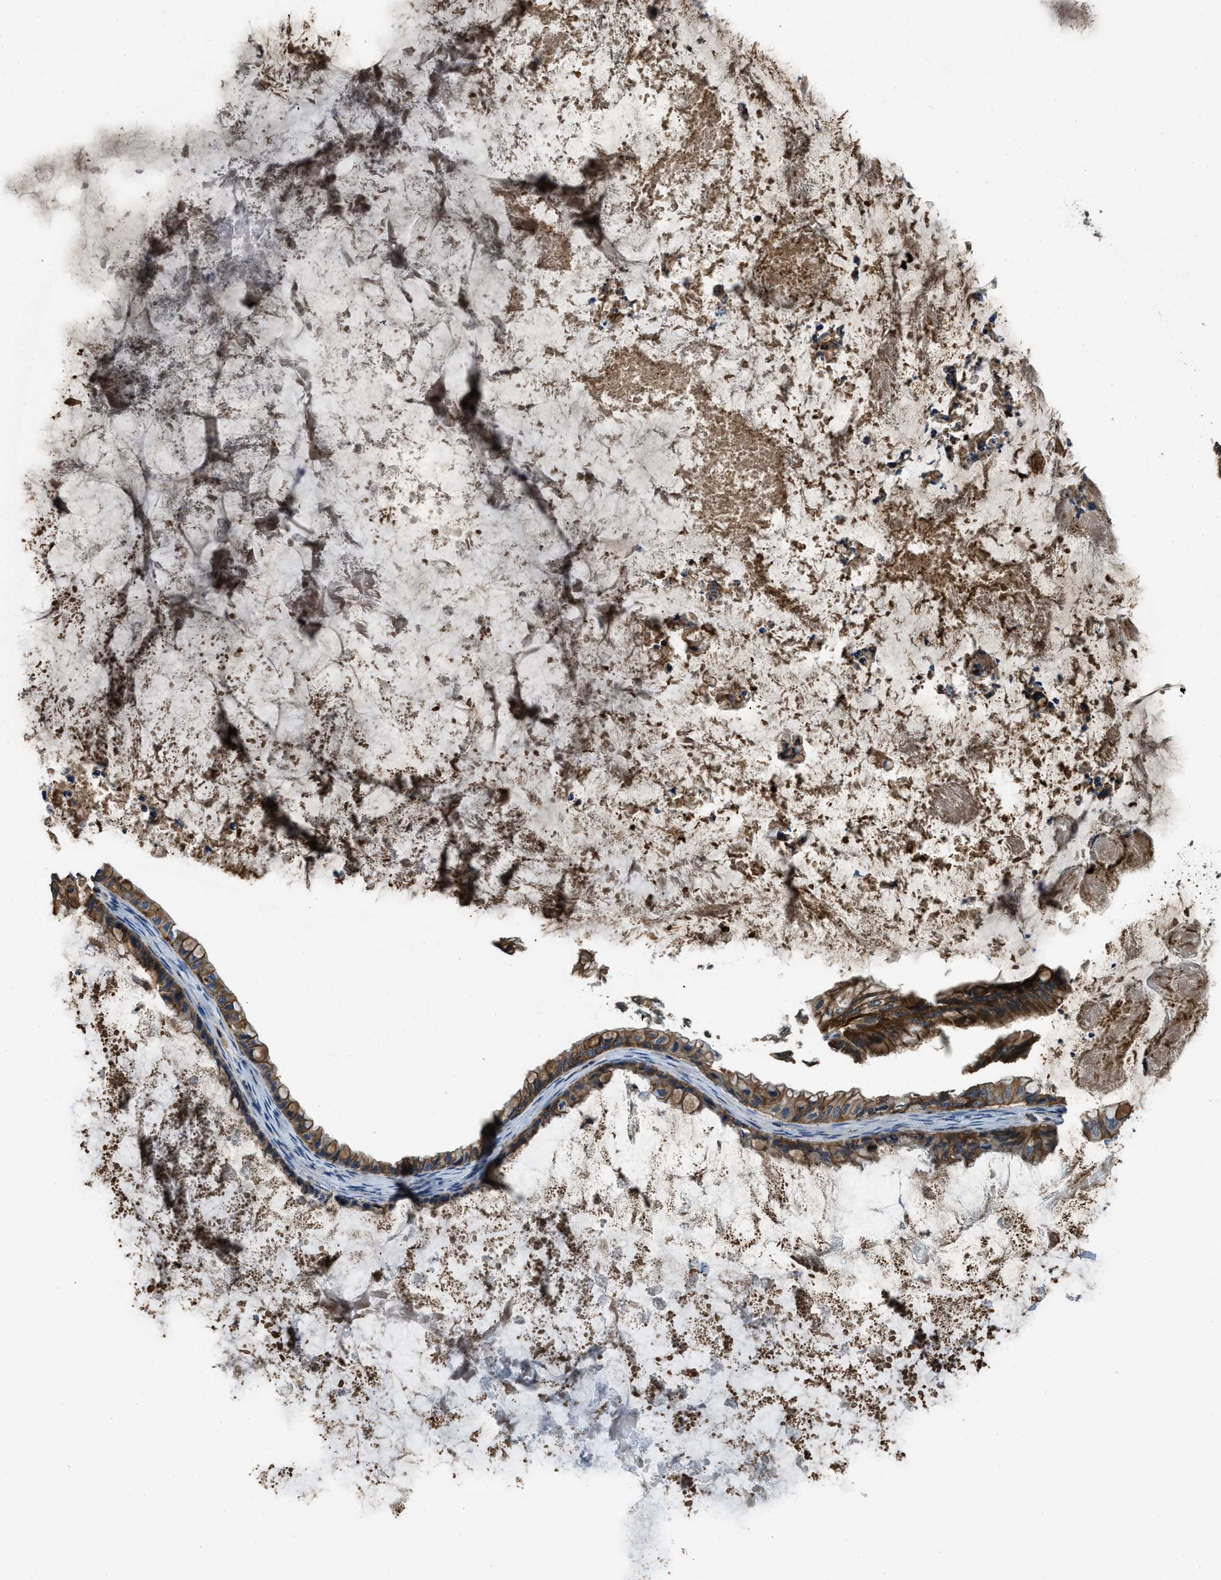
{"staining": {"intensity": "strong", "quantity": ">75%", "location": "cytoplasmic/membranous"}, "tissue": "ovarian cancer", "cell_type": "Tumor cells", "image_type": "cancer", "snomed": [{"axis": "morphology", "description": "Cystadenocarcinoma, mucinous, NOS"}, {"axis": "topography", "description": "Ovary"}], "caption": "Protein staining demonstrates strong cytoplasmic/membranous staining in about >75% of tumor cells in ovarian cancer.", "gene": "ATP8B1", "patient": {"sex": "female", "age": 80}}